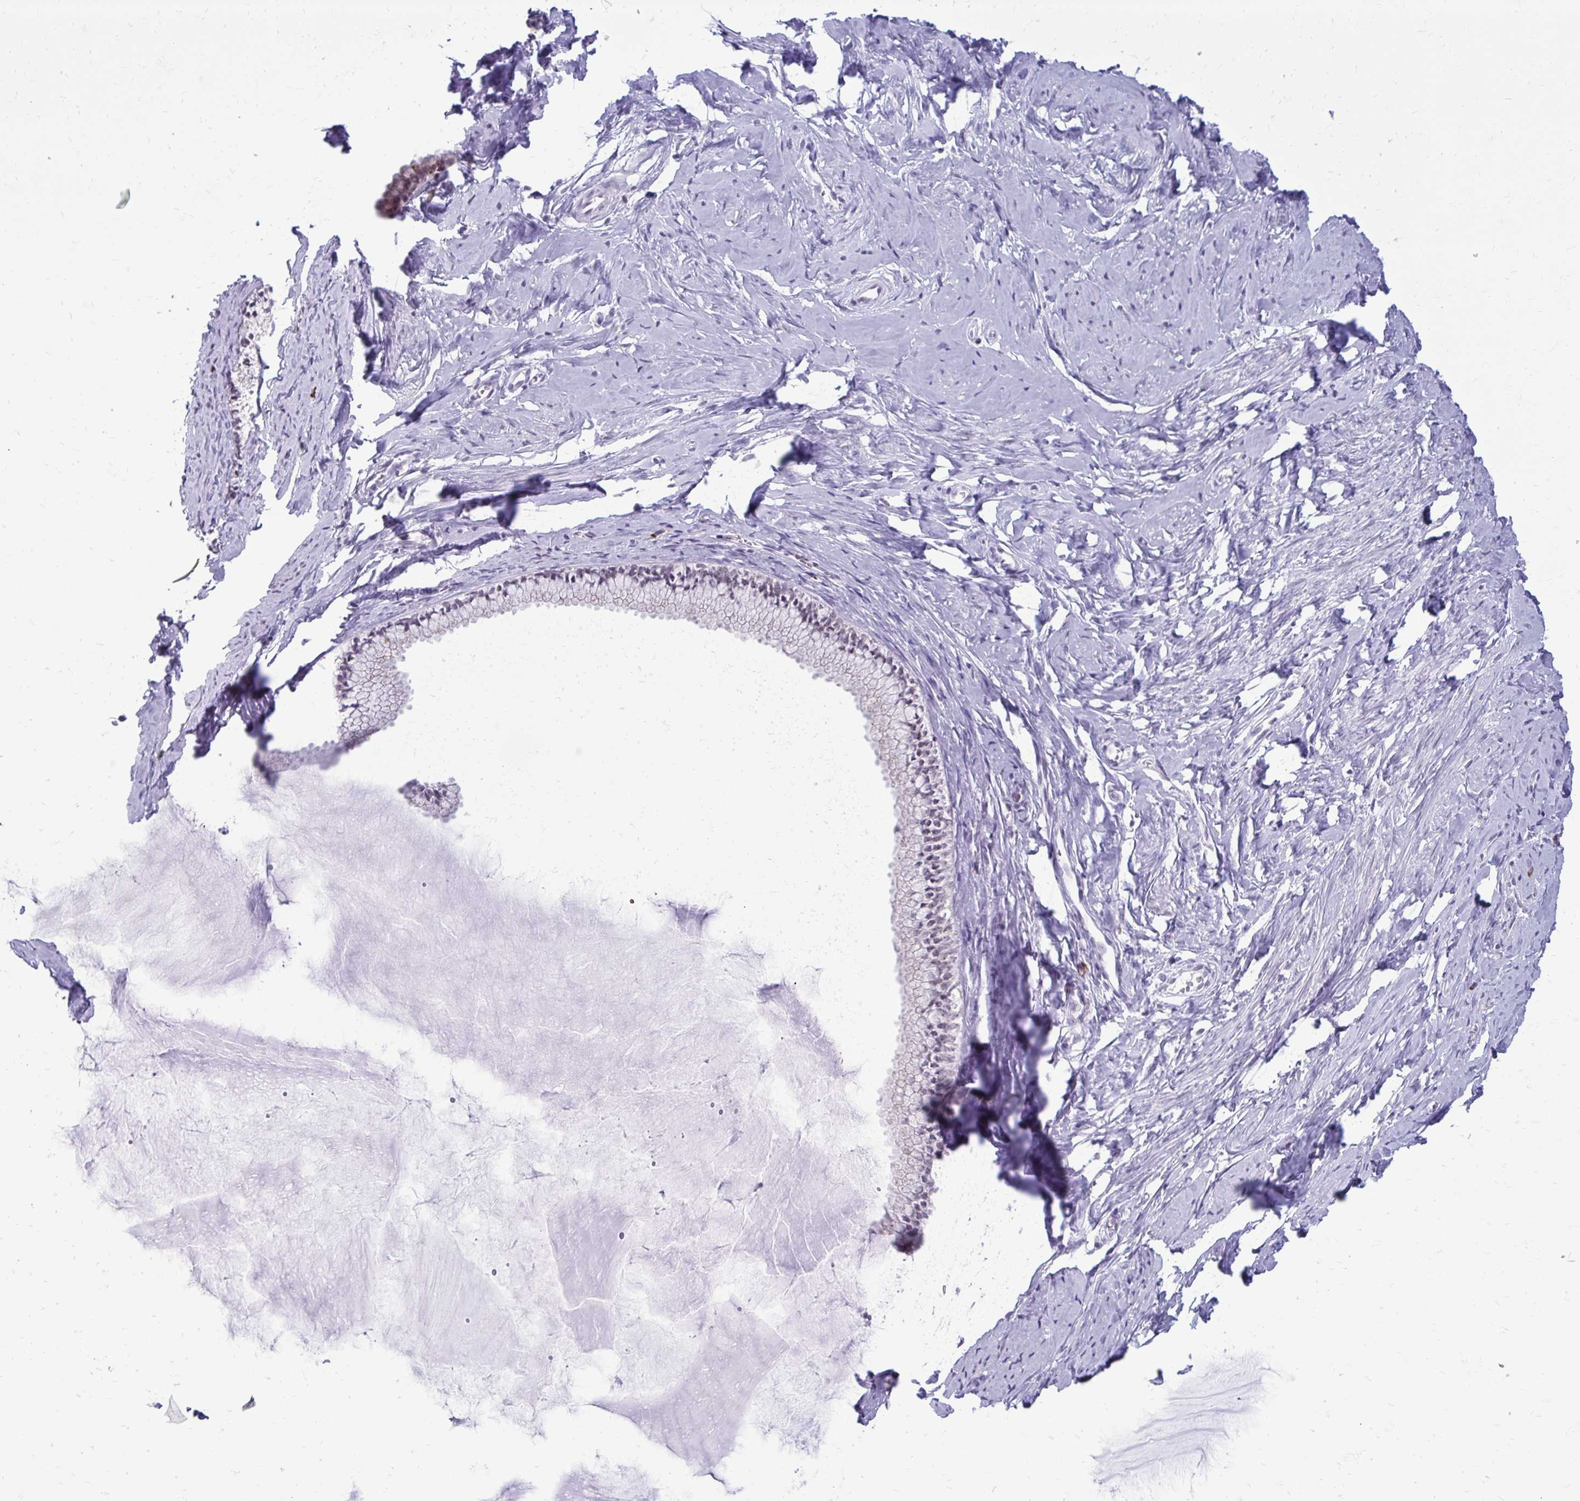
{"staining": {"intensity": "weak", "quantity": "25%-75%", "location": "nuclear"}, "tissue": "cervix", "cell_type": "Glandular cells", "image_type": "normal", "snomed": [{"axis": "morphology", "description": "Normal tissue, NOS"}, {"axis": "topography", "description": "Cervix"}], "caption": "Protein analysis of unremarkable cervix shows weak nuclear expression in about 25%-75% of glandular cells.", "gene": "PROSER1", "patient": {"sex": "female", "age": 40}}